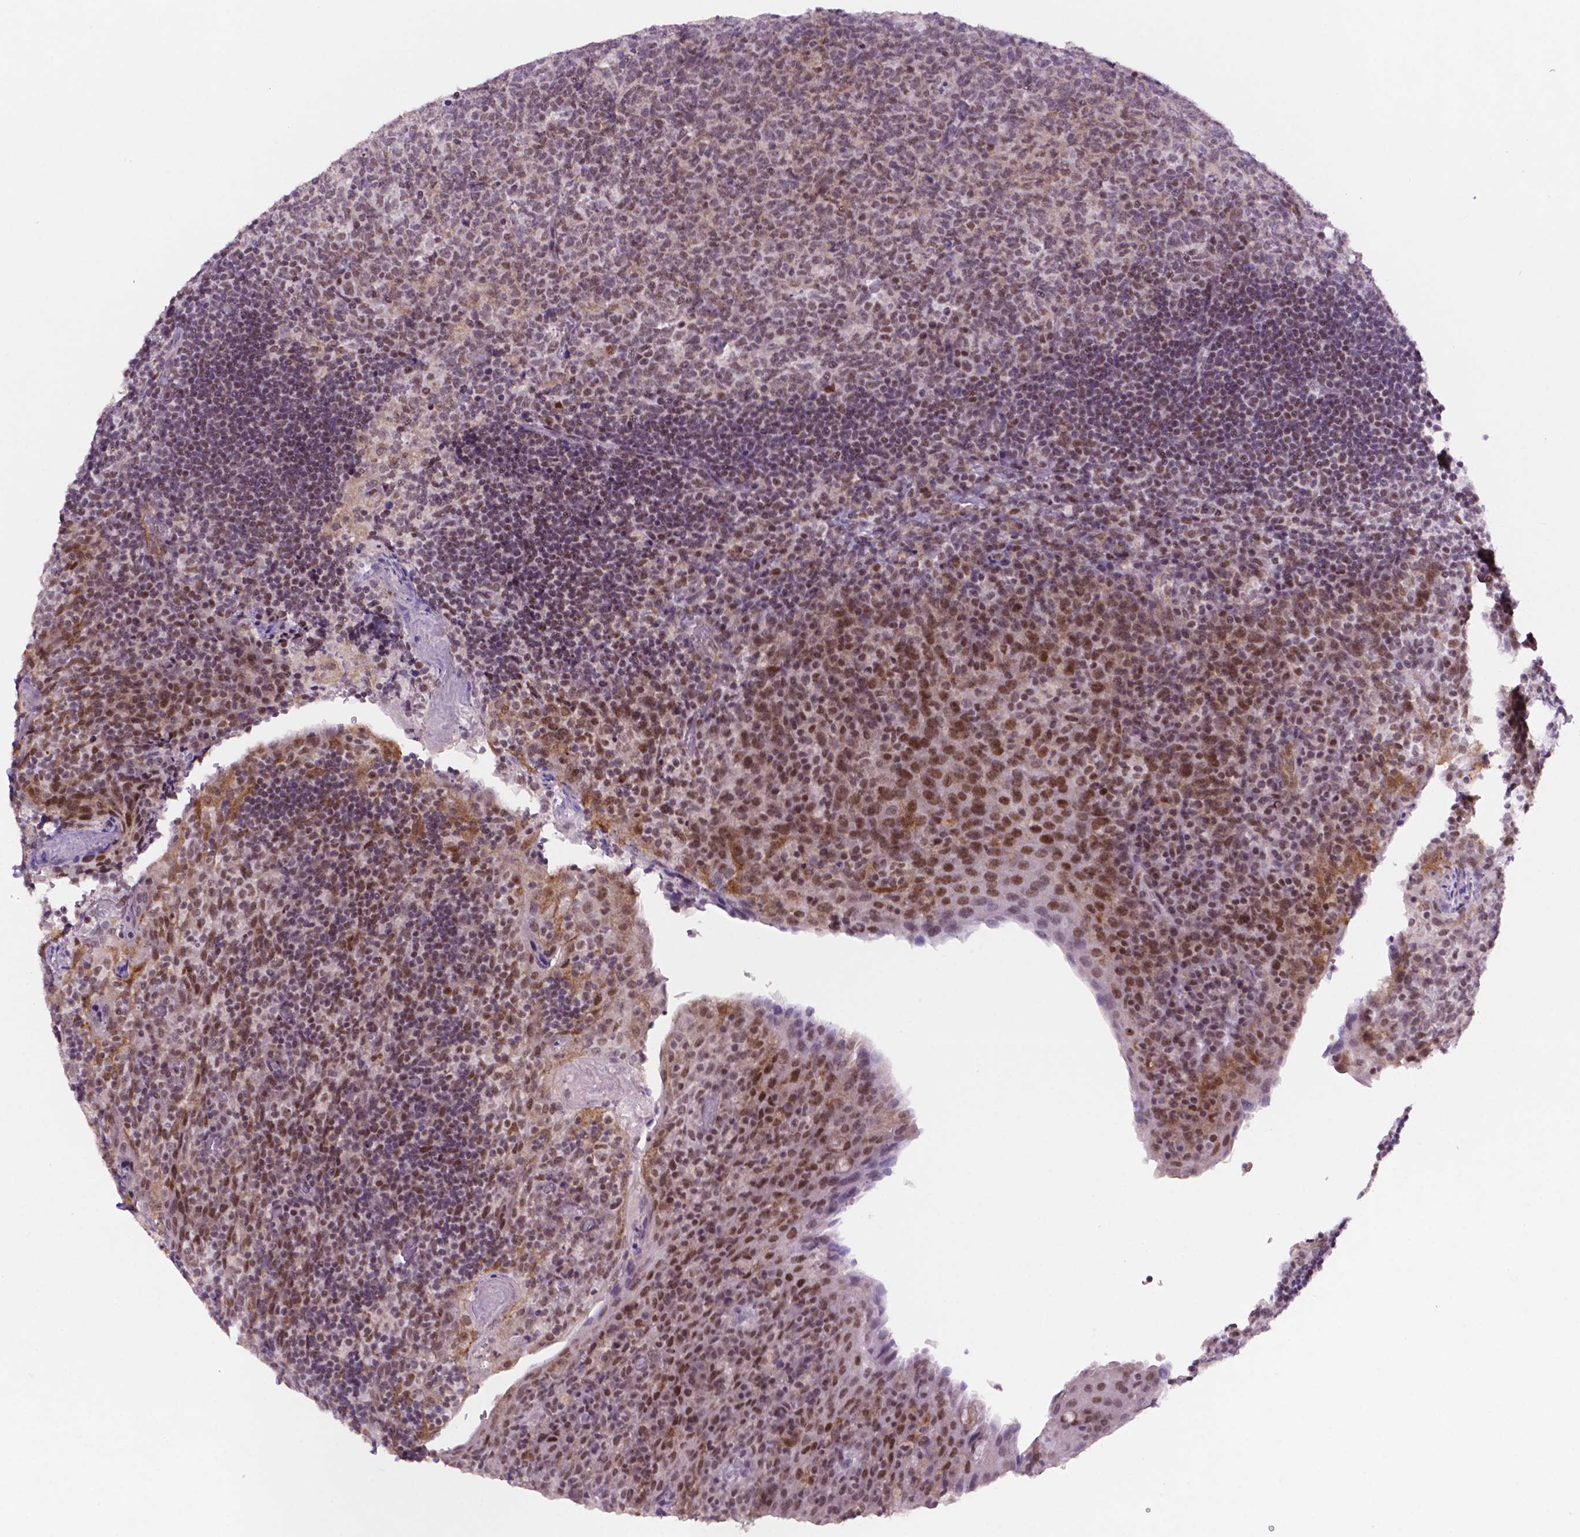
{"staining": {"intensity": "weak", "quantity": "25%-75%", "location": "nuclear"}, "tissue": "tonsil", "cell_type": "Germinal center cells", "image_type": "normal", "snomed": [{"axis": "morphology", "description": "Normal tissue, NOS"}, {"axis": "topography", "description": "Tonsil"}], "caption": "IHC (DAB (3,3'-diaminobenzidine)) staining of benign human tonsil exhibits weak nuclear protein staining in about 25%-75% of germinal center cells.", "gene": "NCOR1", "patient": {"sex": "male", "age": 17}}